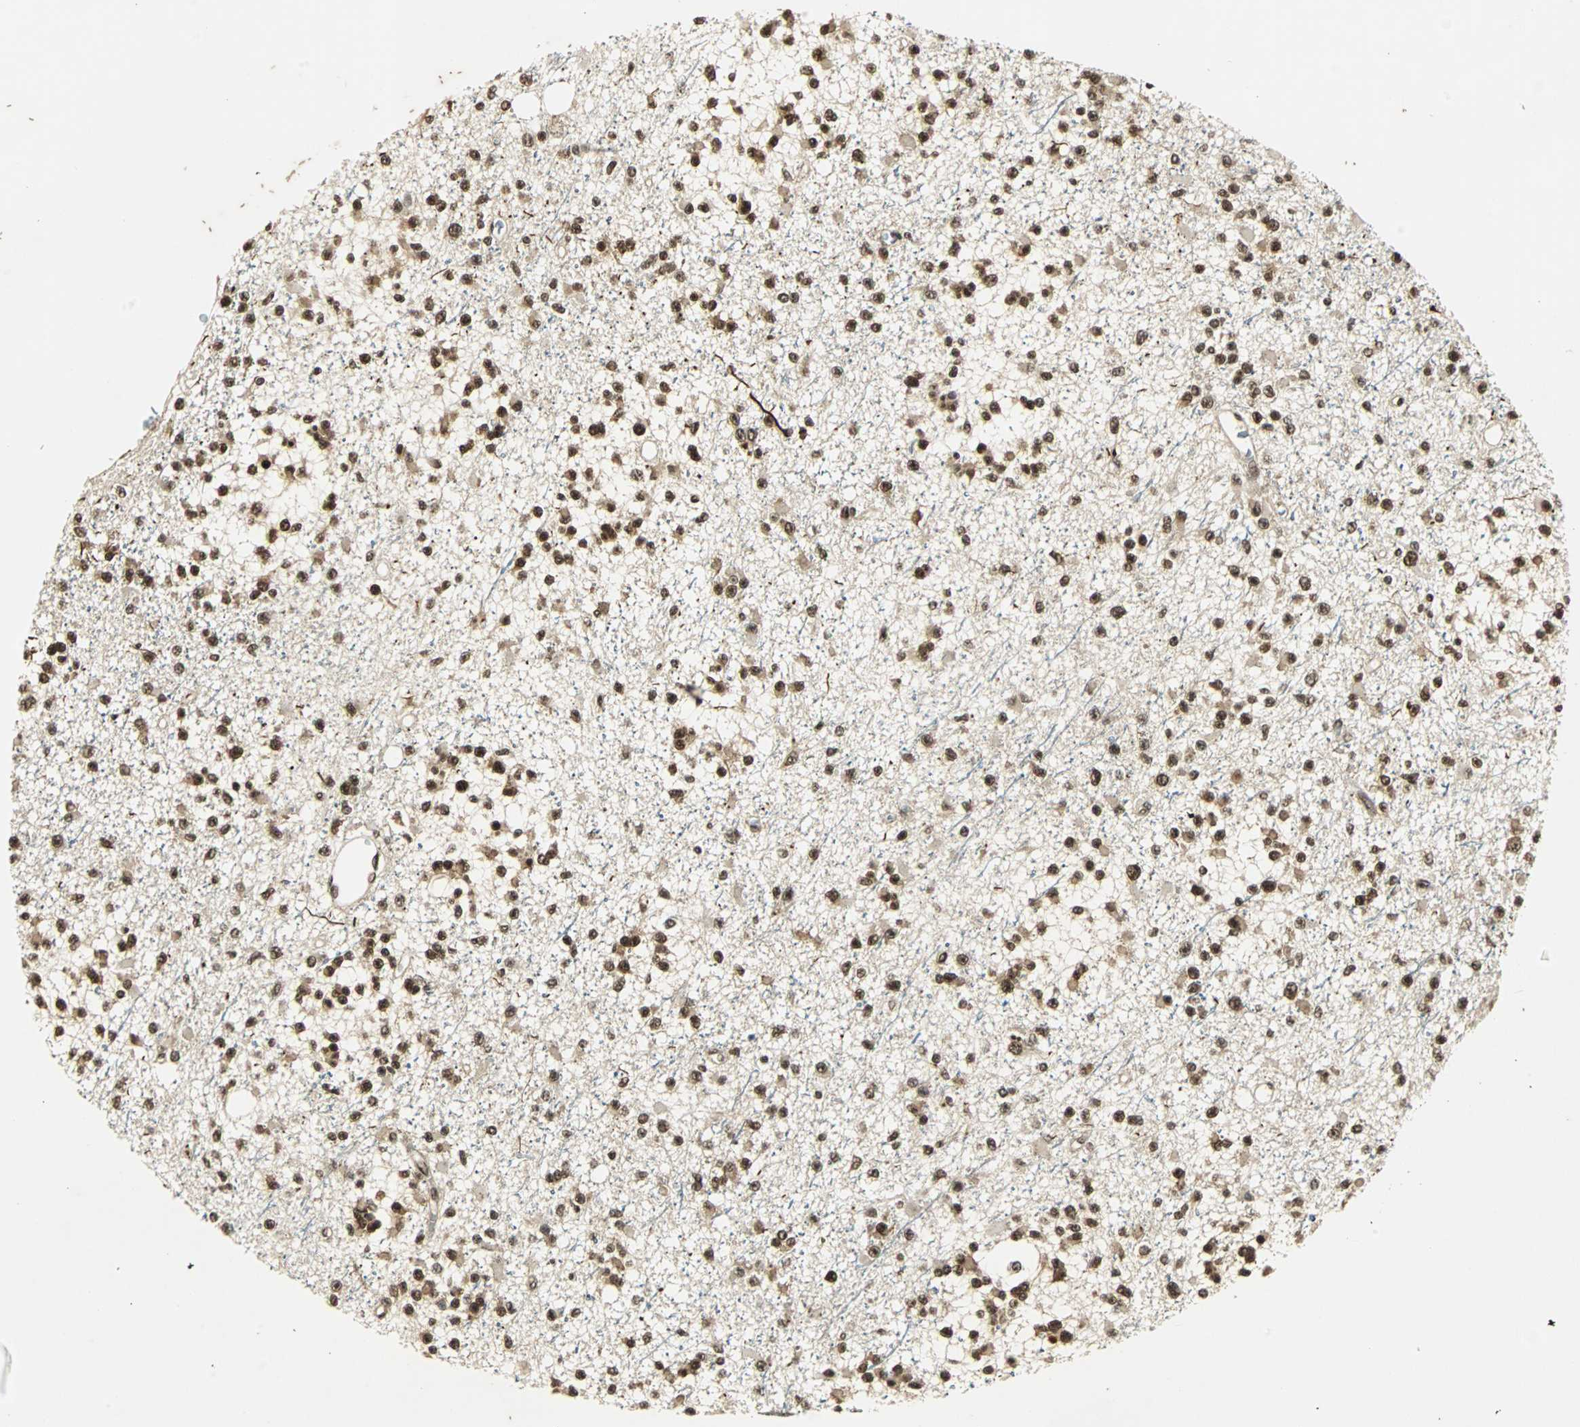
{"staining": {"intensity": "strong", "quantity": ">75%", "location": "nuclear"}, "tissue": "glioma", "cell_type": "Tumor cells", "image_type": "cancer", "snomed": [{"axis": "morphology", "description": "Glioma, malignant, Low grade"}, {"axis": "topography", "description": "Brain"}], "caption": "A high amount of strong nuclear staining is seen in about >75% of tumor cells in low-grade glioma (malignant) tissue.", "gene": "TAF5", "patient": {"sex": "female", "age": 22}}